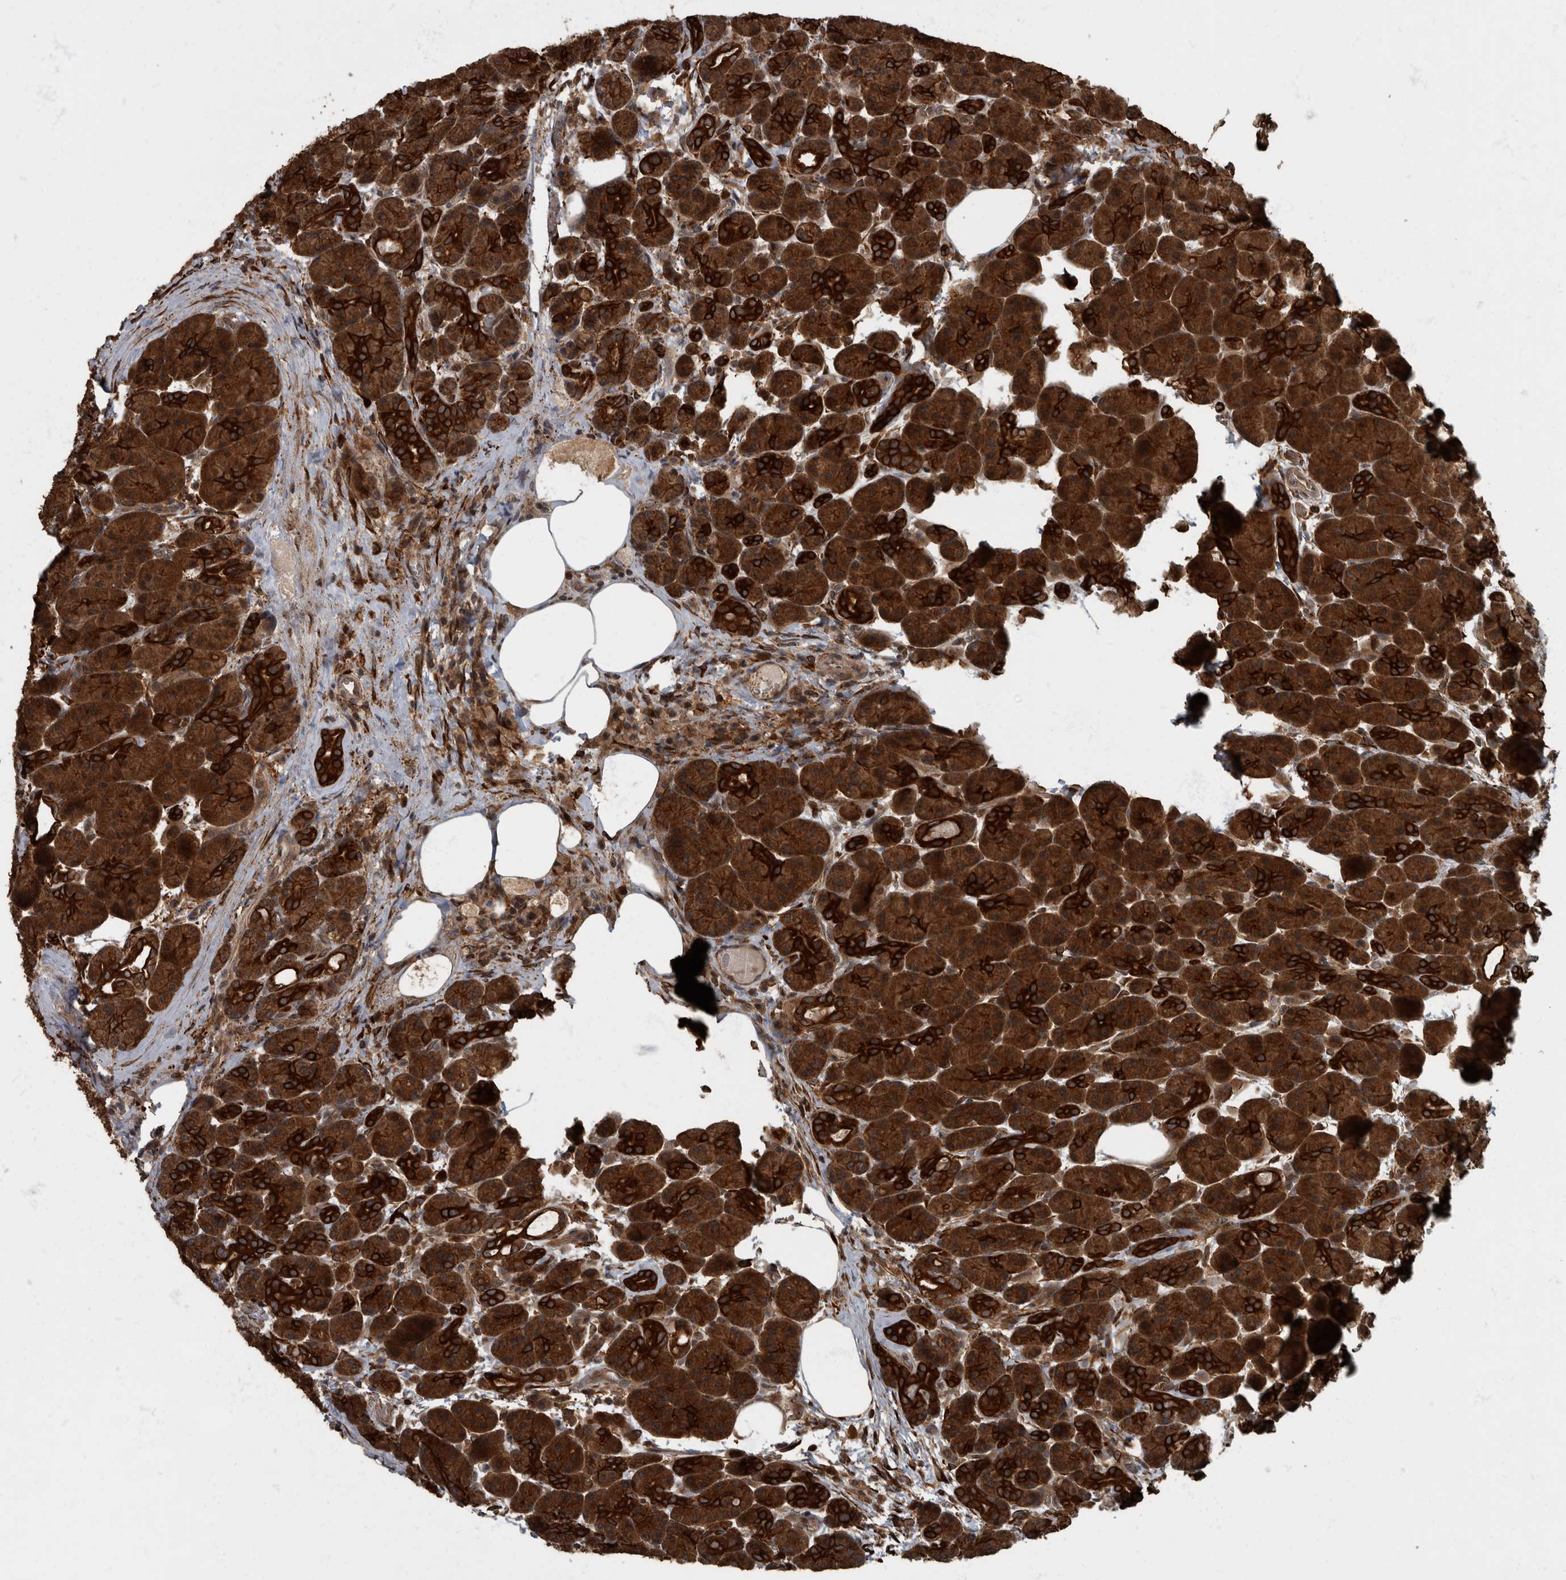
{"staining": {"intensity": "strong", "quantity": ">75%", "location": "cytoplasmic/membranous"}, "tissue": "pancreas", "cell_type": "Exocrine glandular cells", "image_type": "normal", "snomed": [{"axis": "morphology", "description": "Normal tissue, NOS"}, {"axis": "topography", "description": "Pancreas"}], "caption": "DAB immunohistochemical staining of benign pancreas reveals strong cytoplasmic/membranous protein expression in approximately >75% of exocrine glandular cells. Immunohistochemistry stains the protein in brown and the nuclei are stained blue.", "gene": "RABGGTB", "patient": {"sex": "male", "age": 63}}